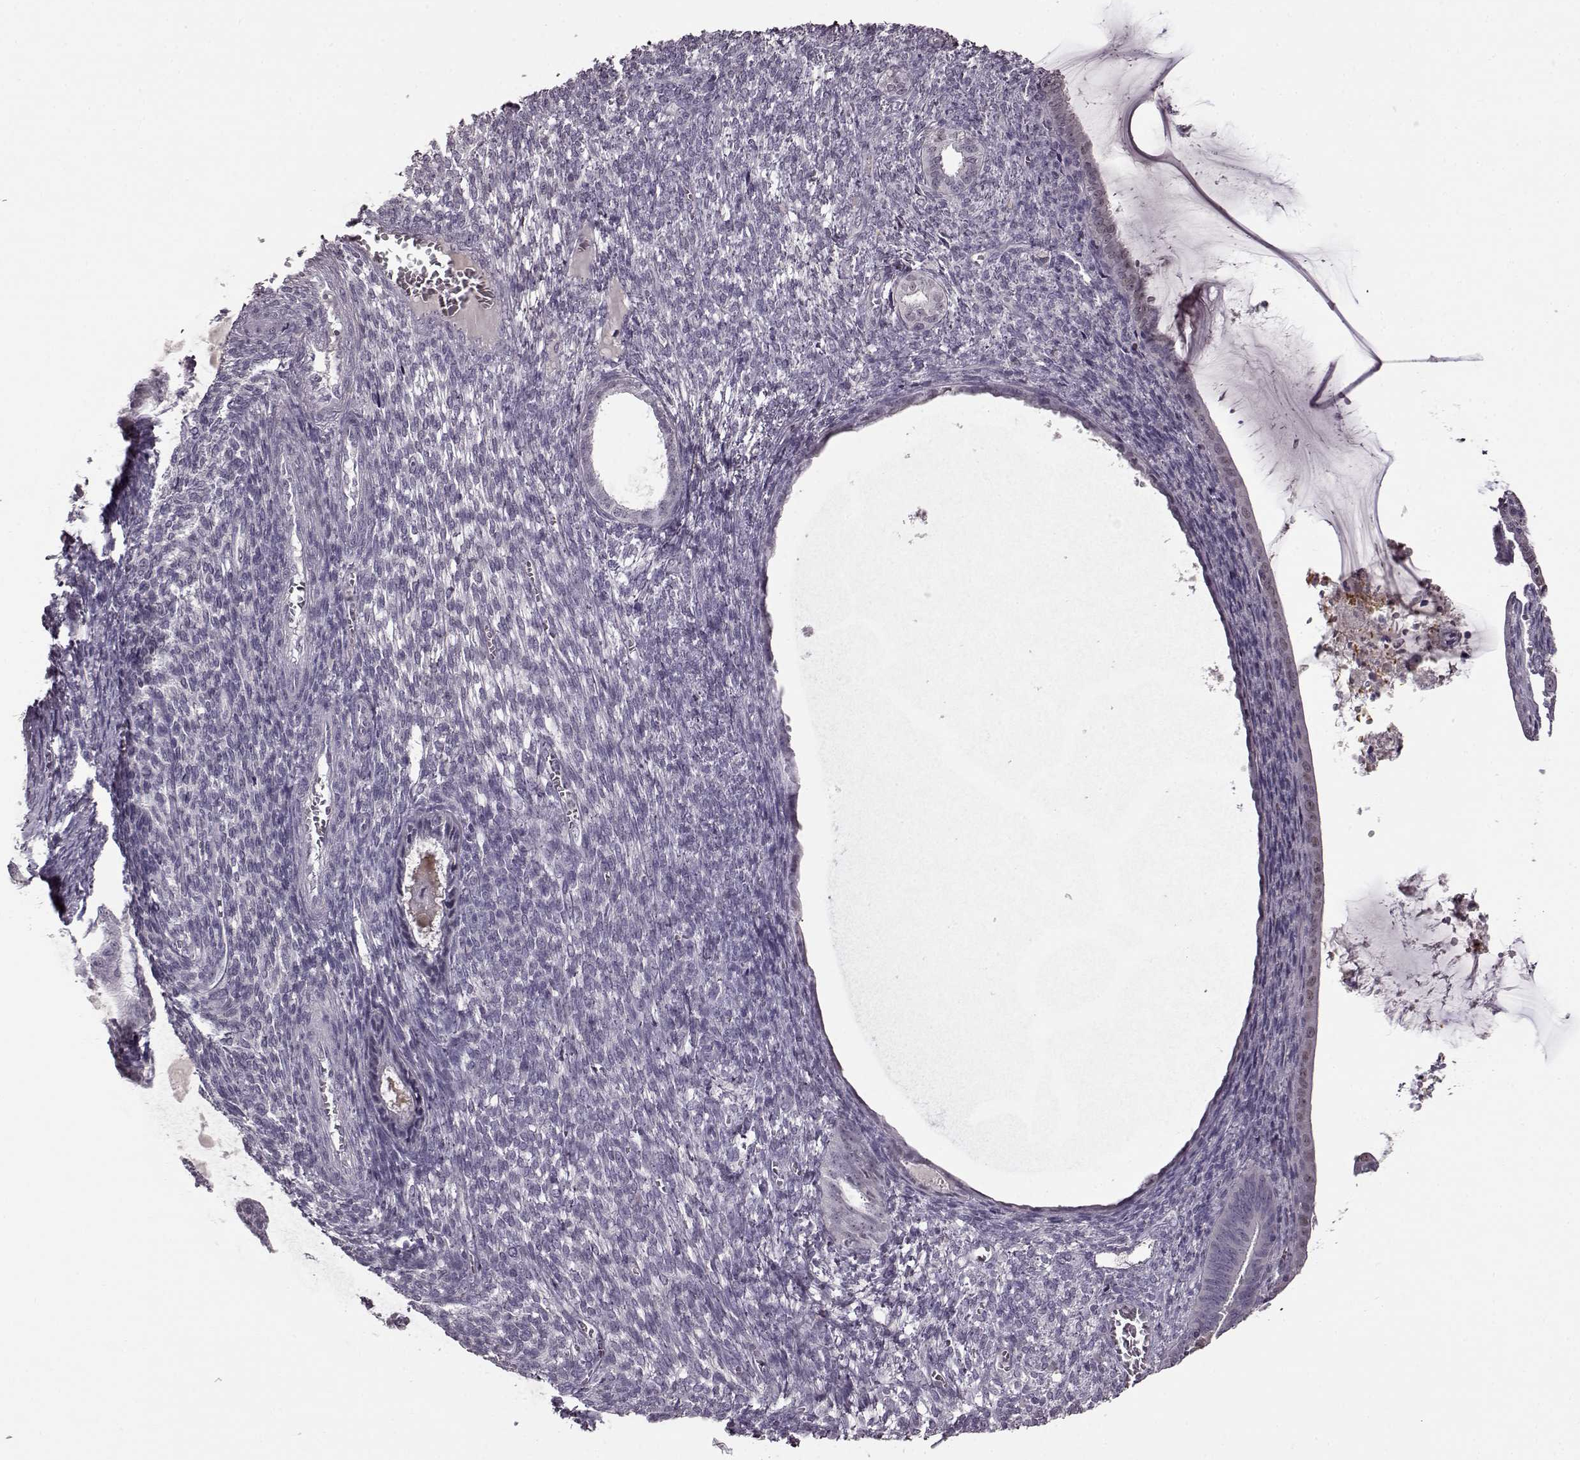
{"staining": {"intensity": "negative", "quantity": "none", "location": "none"}, "tissue": "endometrial cancer", "cell_type": "Tumor cells", "image_type": "cancer", "snomed": [{"axis": "morphology", "description": "Adenocarcinoma, NOS"}, {"axis": "topography", "description": "Endometrium"}], "caption": "The histopathology image shows no significant staining in tumor cells of endometrial cancer.", "gene": "CNGA3", "patient": {"sex": "female", "age": 86}}